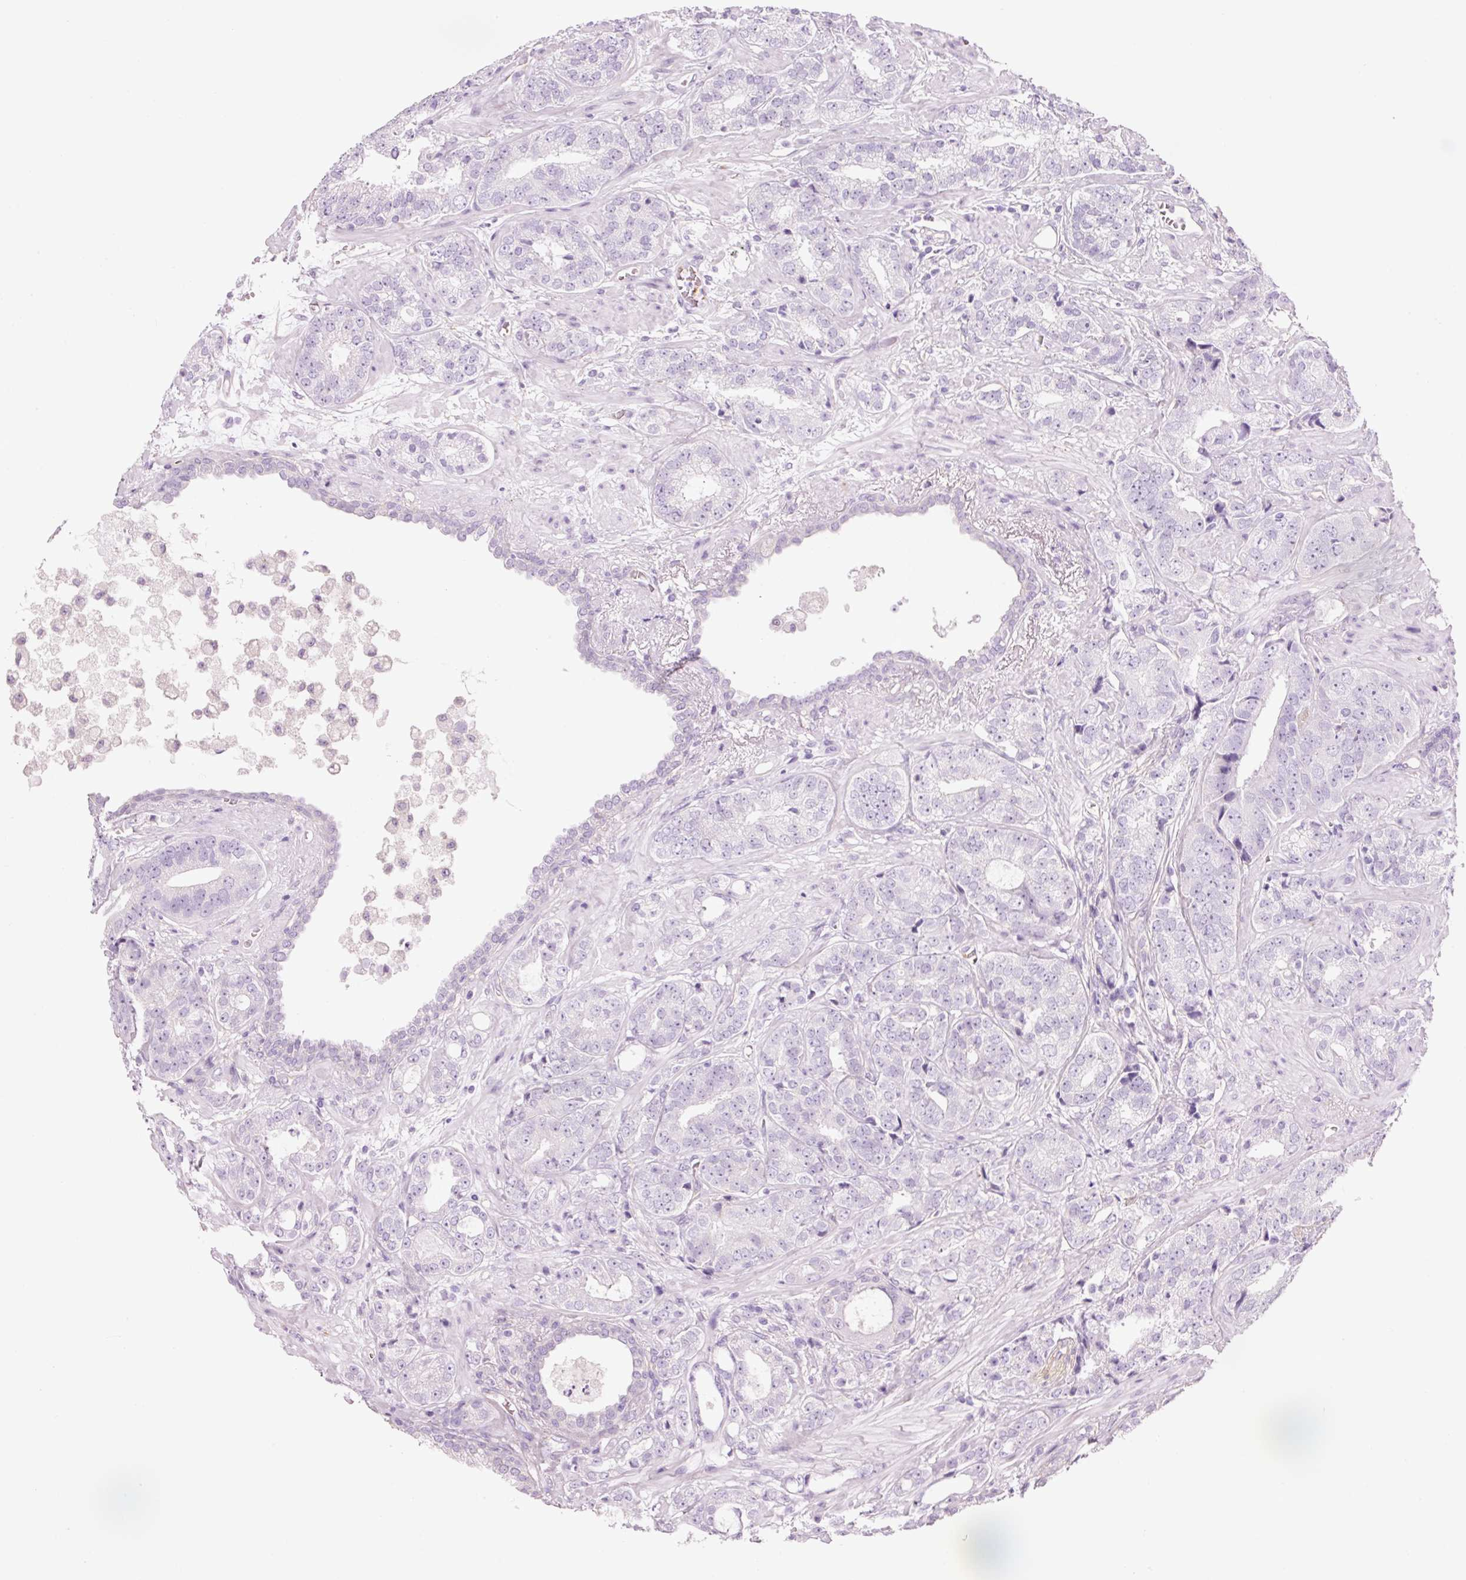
{"staining": {"intensity": "negative", "quantity": "none", "location": "none"}, "tissue": "prostate cancer", "cell_type": "Tumor cells", "image_type": "cancer", "snomed": [{"axis": "morphology", "description": "Adenocarcinoma, High grade"}, {"axis": "topography", "description": "Prostate"}], "caption": "A high-resolution image shows IHC staining of adenocarcinoma (high-grade) (prostate), which displays no significant staining in tumor cells.", "gene": "HSPA4L", "patient": {"sex": "male", "age": 71}}